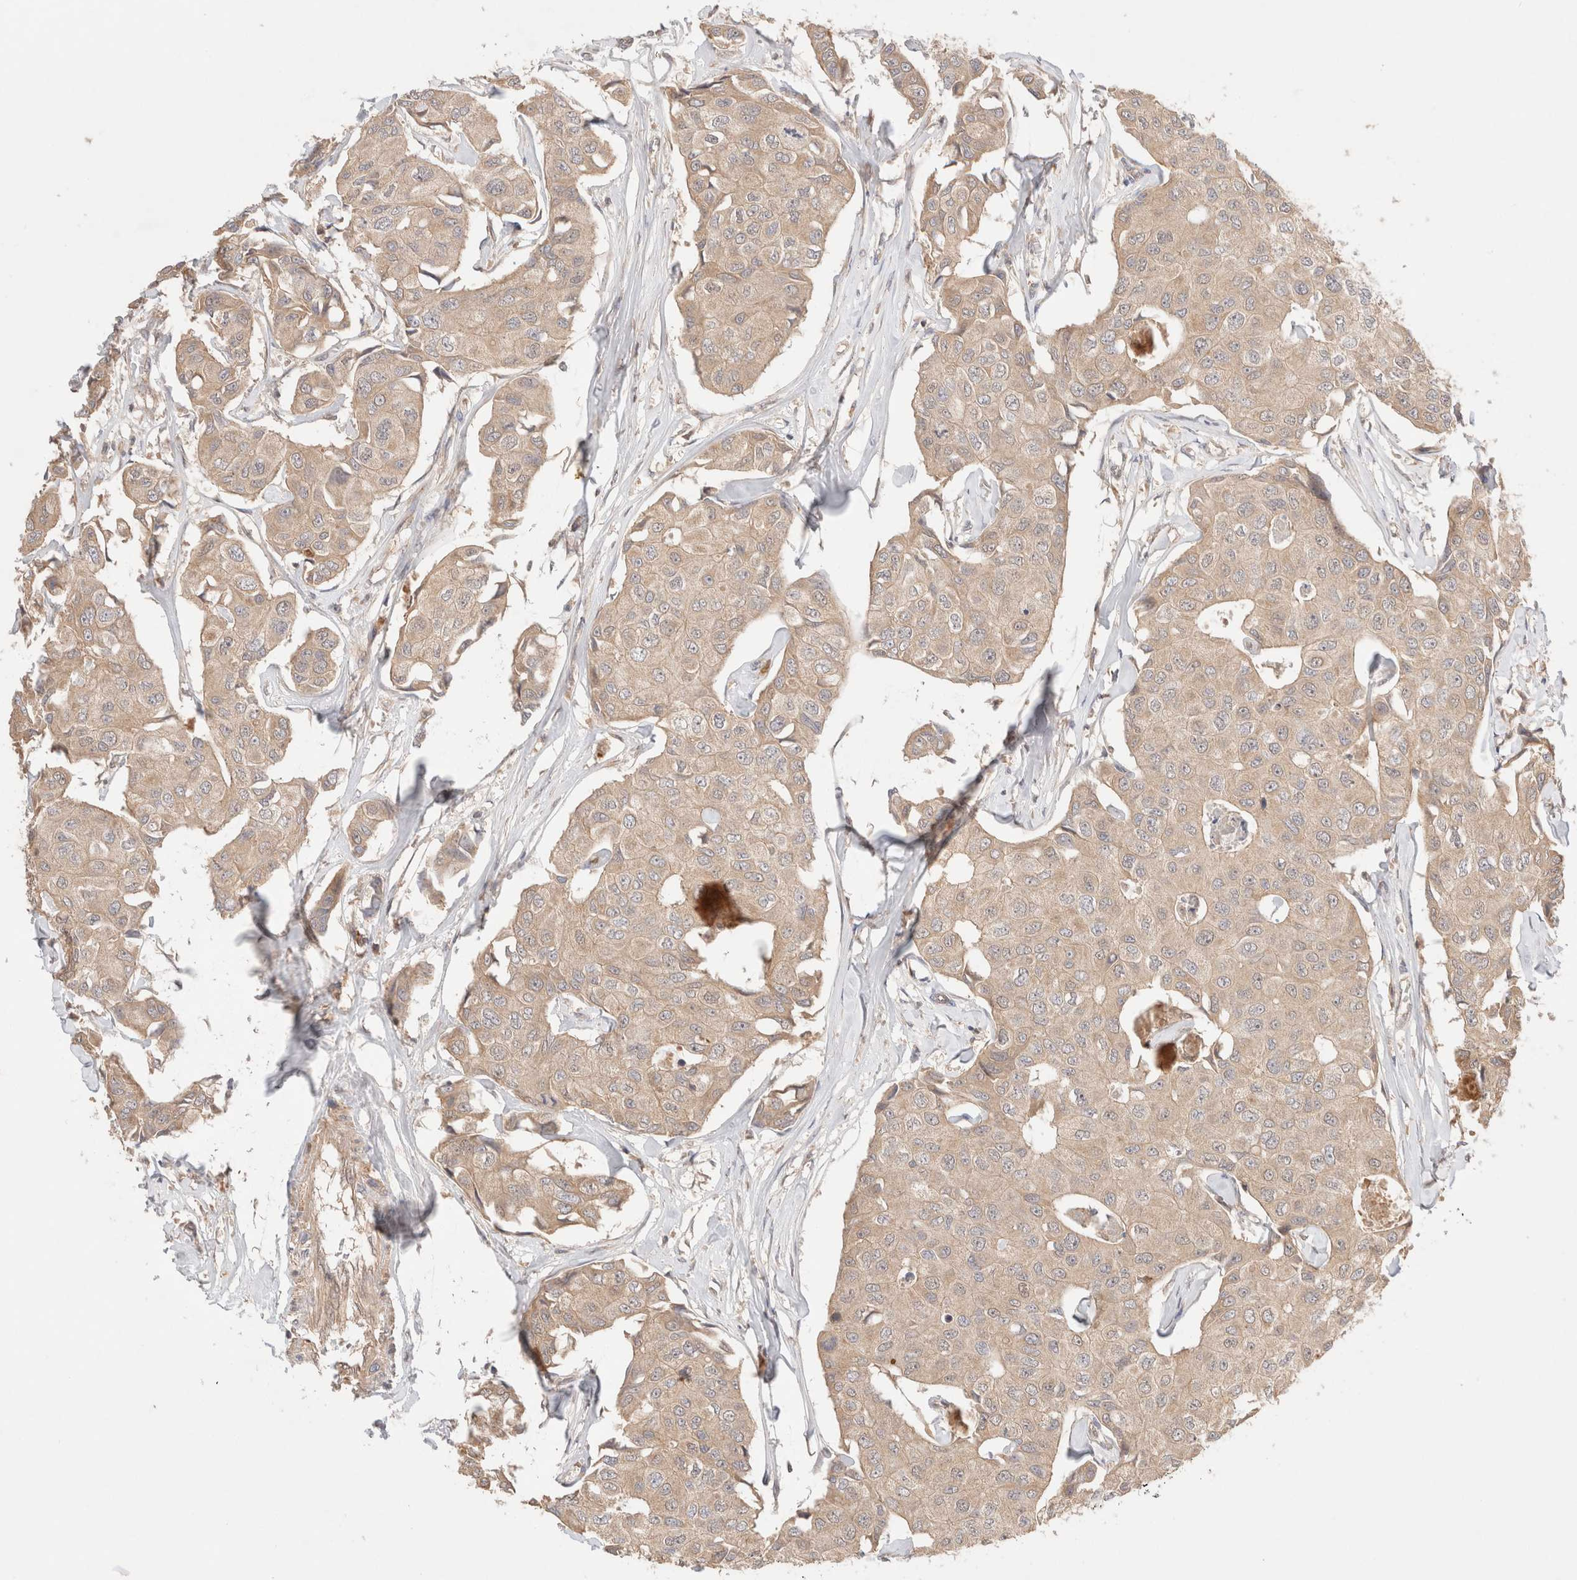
{"staining": {"intensity": "weak", "quantity": ">75%", "location": "cytoplasmic/membranous"}, "tissue": "breast cancer", "cell_type": "Tumor cells", "image_type": "cancer", "snomed": [{"axis": "morphology", "description": "Duct carcinoma"}, {"axis": "topography", "description": "Breast"}], "caption": "Invasive ductal carcinoma (breast) was stained to show a protein in brown. There is low levels of weak cytoplasmic/membranous positivity in about >75% of tumor cells. Nuclei are stained in blue.", "gene": "CARNMT1", "patient": {"sex": "female", "age": 80}}